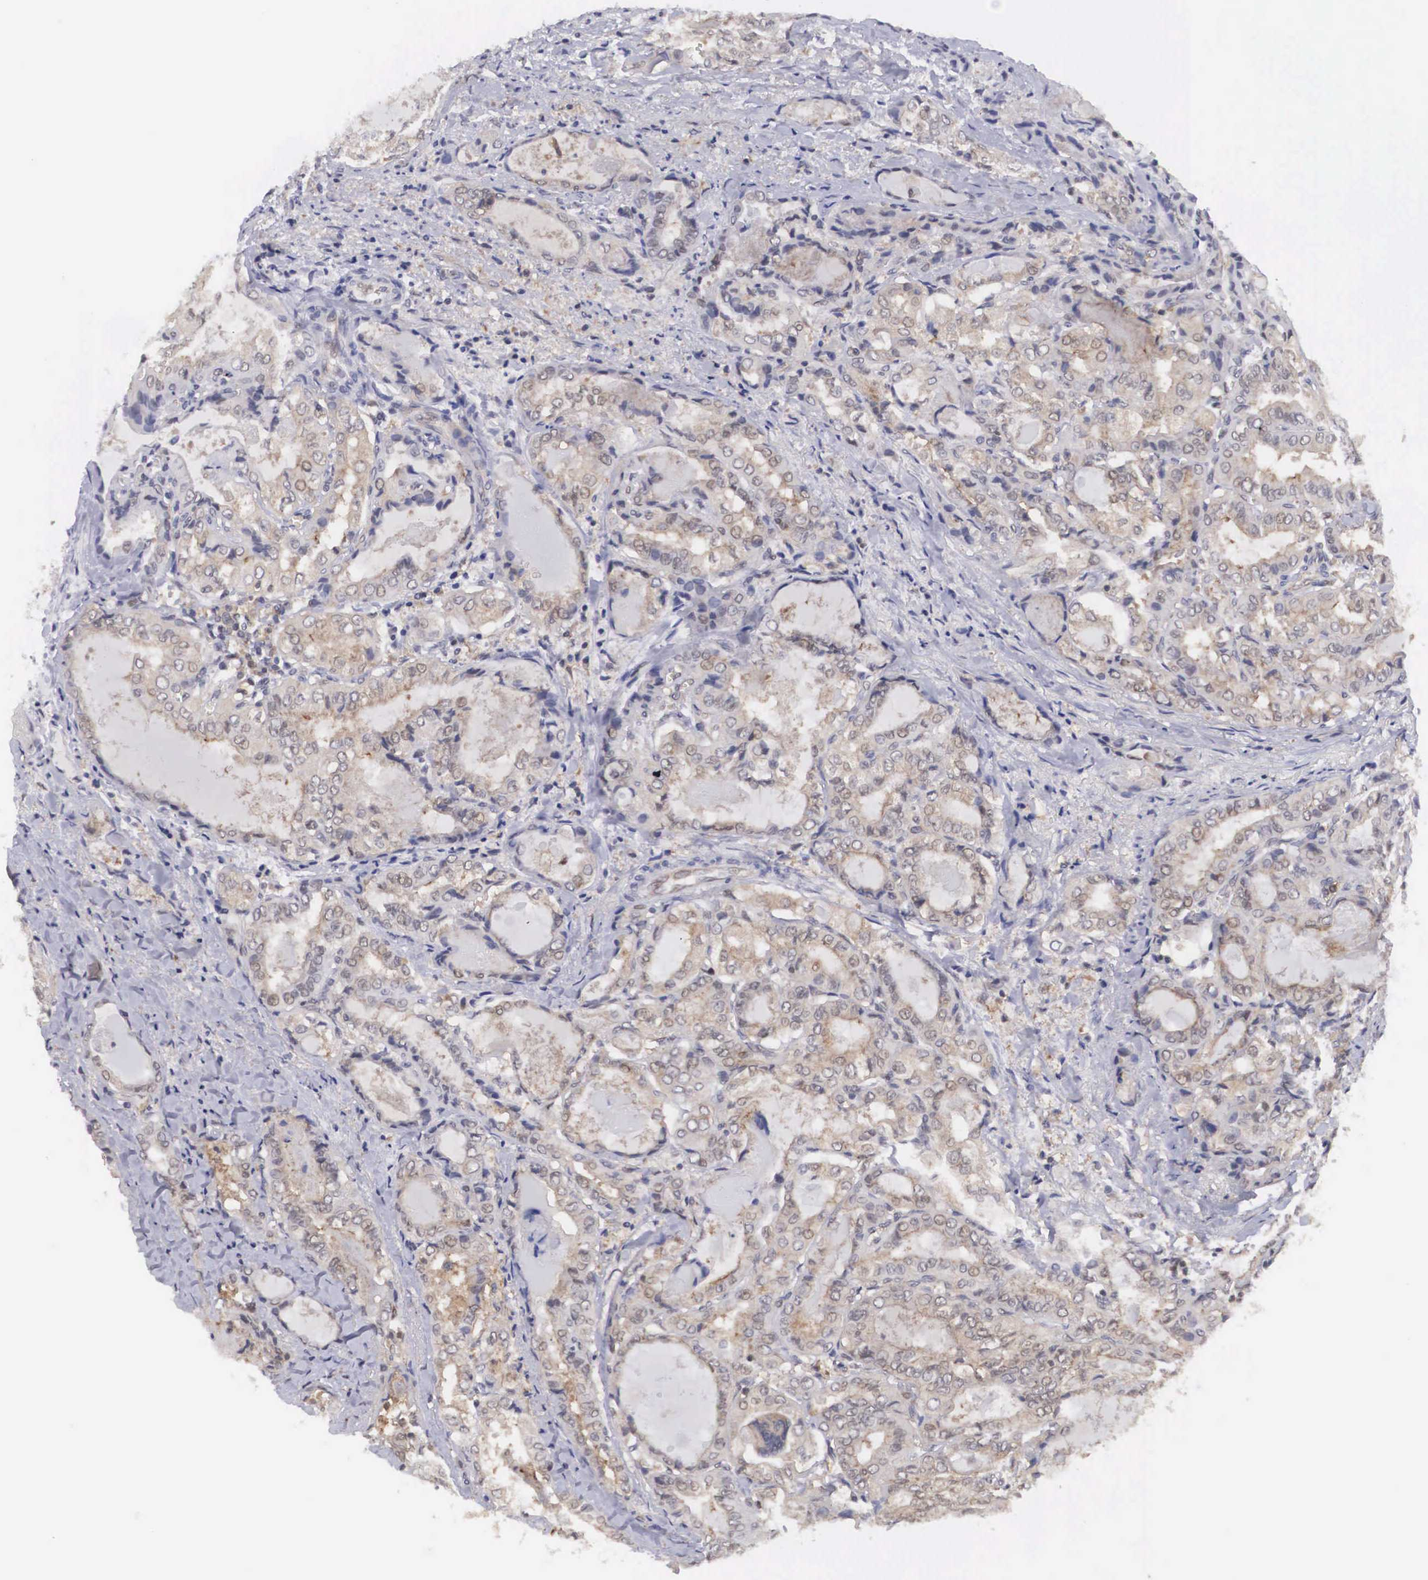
{"staining": {"intensity": "weak", "quantity": ">75%", "location": "cytoplasmic/membranous"}, "tissue": "thyroid cancer", "cell_type": "Tumor cells", "image_type": "cancer", "snomed": [{"axis": "morphology", "description": "Papillary adenocarcinoma, NOS"}, {"axis": "topography", "description": "Thyroid gland"}], "caption": "The micrograph demonstrates immunohistochemical staining of thyroid cancer. There is weak cytoplasmic/membranous staining is identified in about >75% of tumor cells.", "gene": "ADSL", "patient": {"sex": "female", "age": 71}}